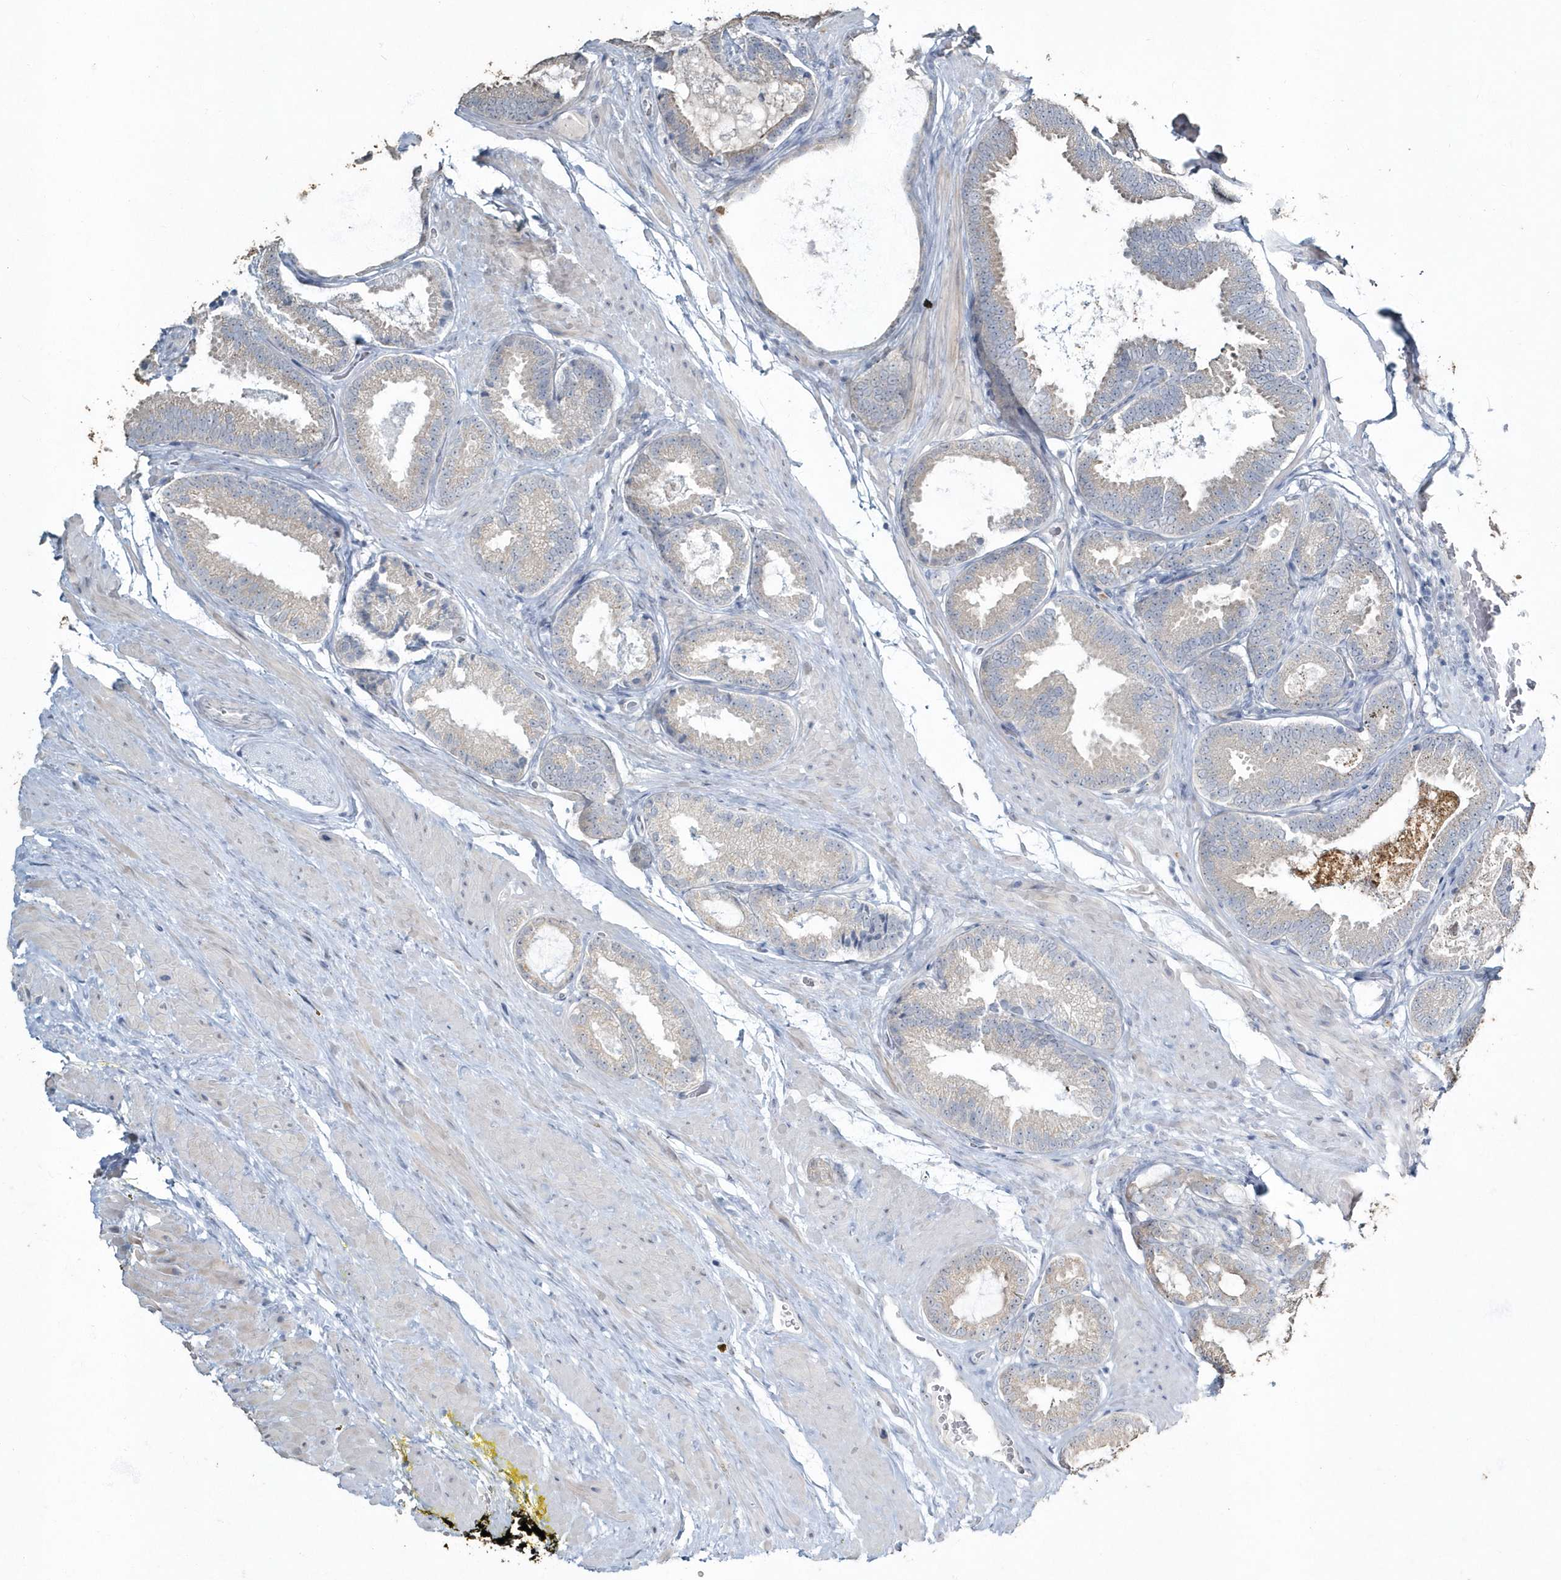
{"staining": {"intensity": "negative", "quantity": "none", "location": "none"}, "tissue": "prostate cancer", "cell_type": "Tumor cells", "image_type": "cancer", "snomed": [{"axis": "morphology", "description": "Adenocarcinoma, Low grade"}, {"axis": "topography", "description": "Prostate"}], "caption": "A high-resolution histopathology image shows immunohistochemistry (IHC) staining of prostate cancer, which demonstrates no significant staining in tumor cells.", "gene": "MYOT", "patient": {"sex": "male", "age": 71}}